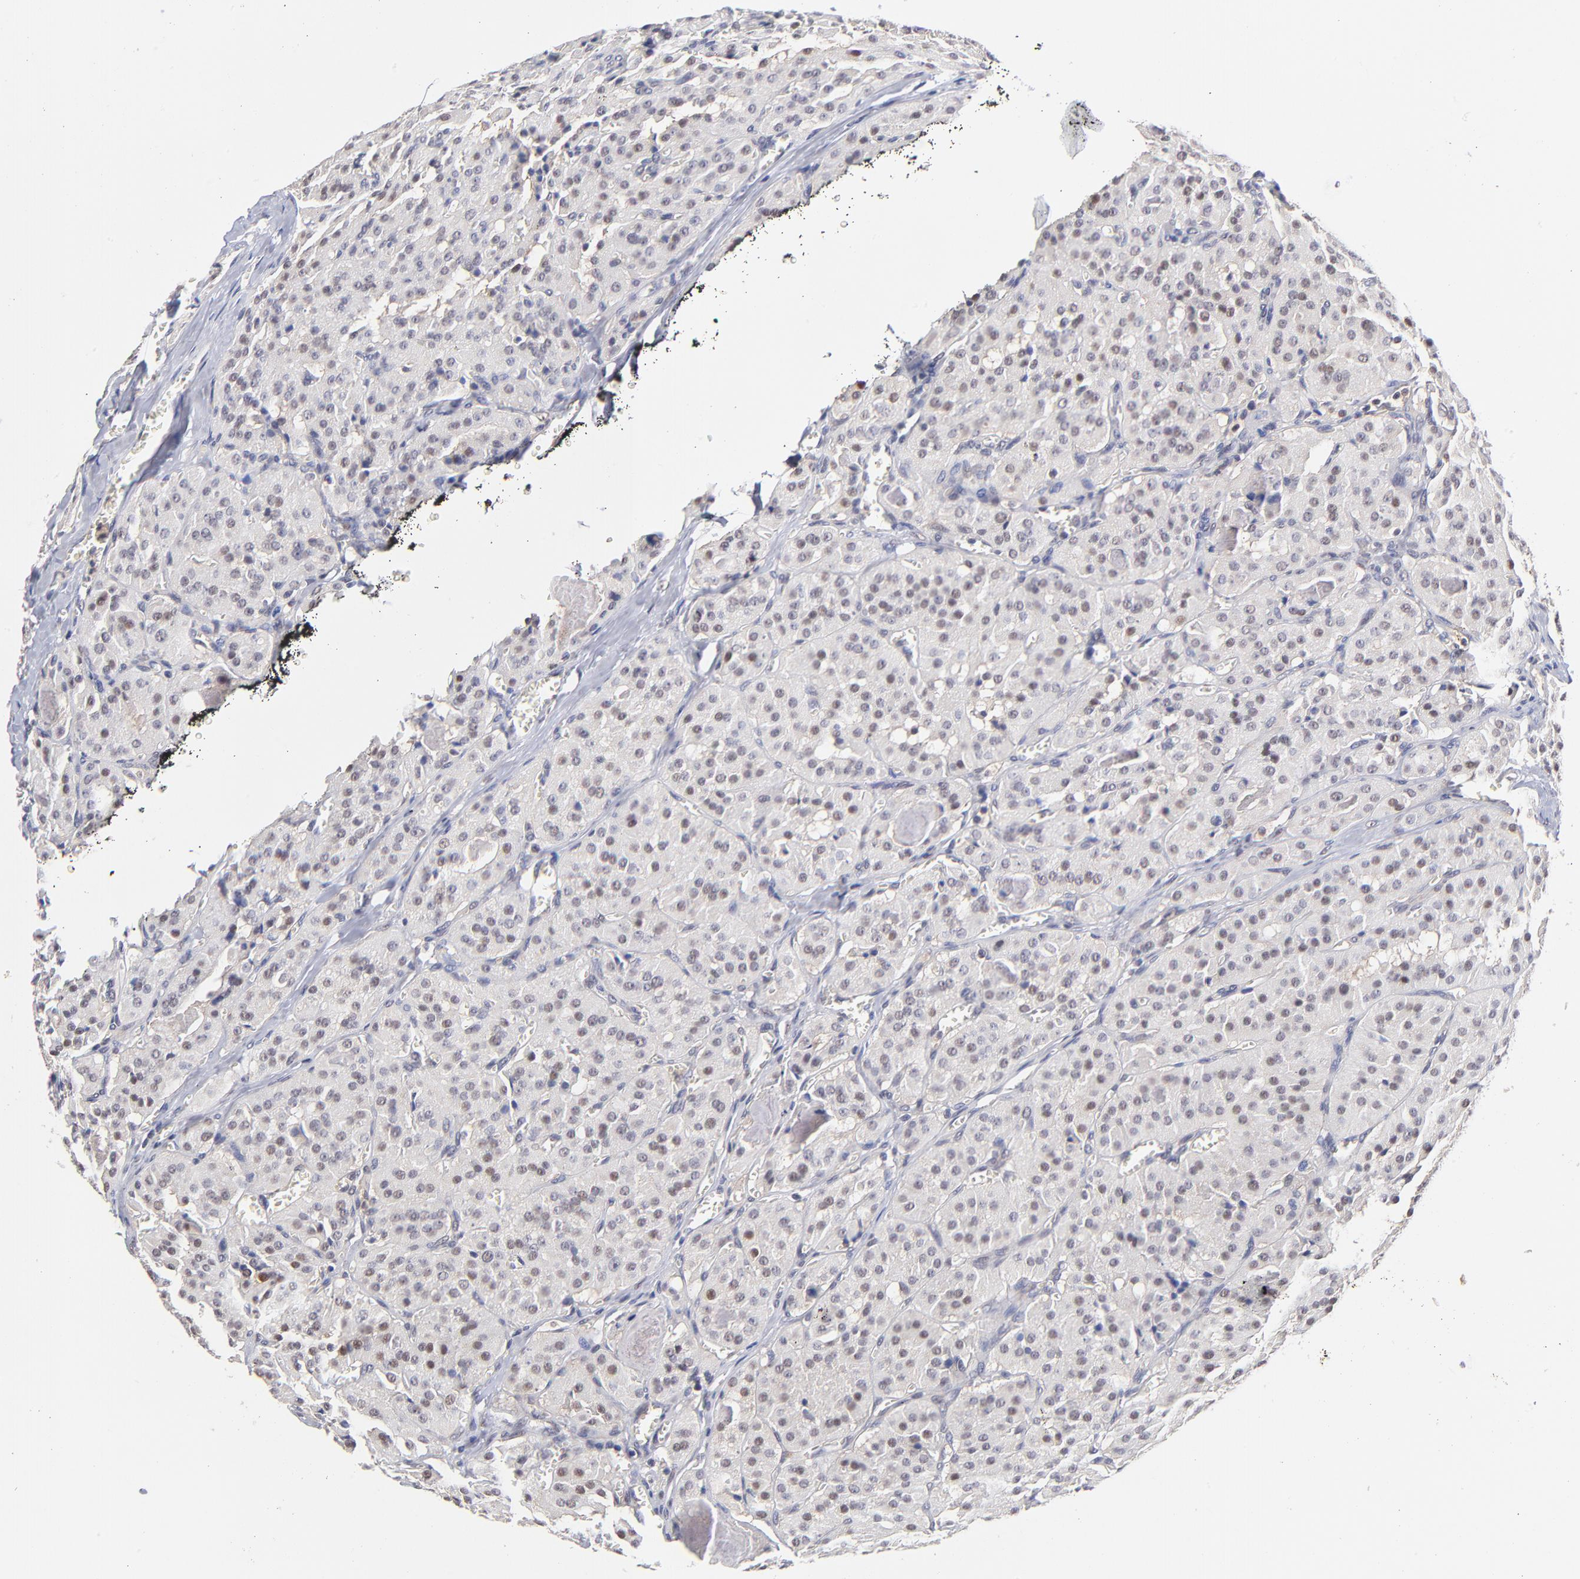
{"staining": {"intensity": "weak", "quantity": "<25%", "location": "nuclear"}, "tissue": "thyroid cancer", "cell_type": "Tumor cells", "image_type": "cancer", "snomed": [{"axis": "morphology", "description": "Carcinoma, NOS"}, {"axis": "topography", "description": "Thyroid gland"}], "caption": "There is no significant staining in tumor cells of thyroid cancer (carcinoma).", "gene": "PSMC4", "patient": {"sex": "male", "age": 76}}